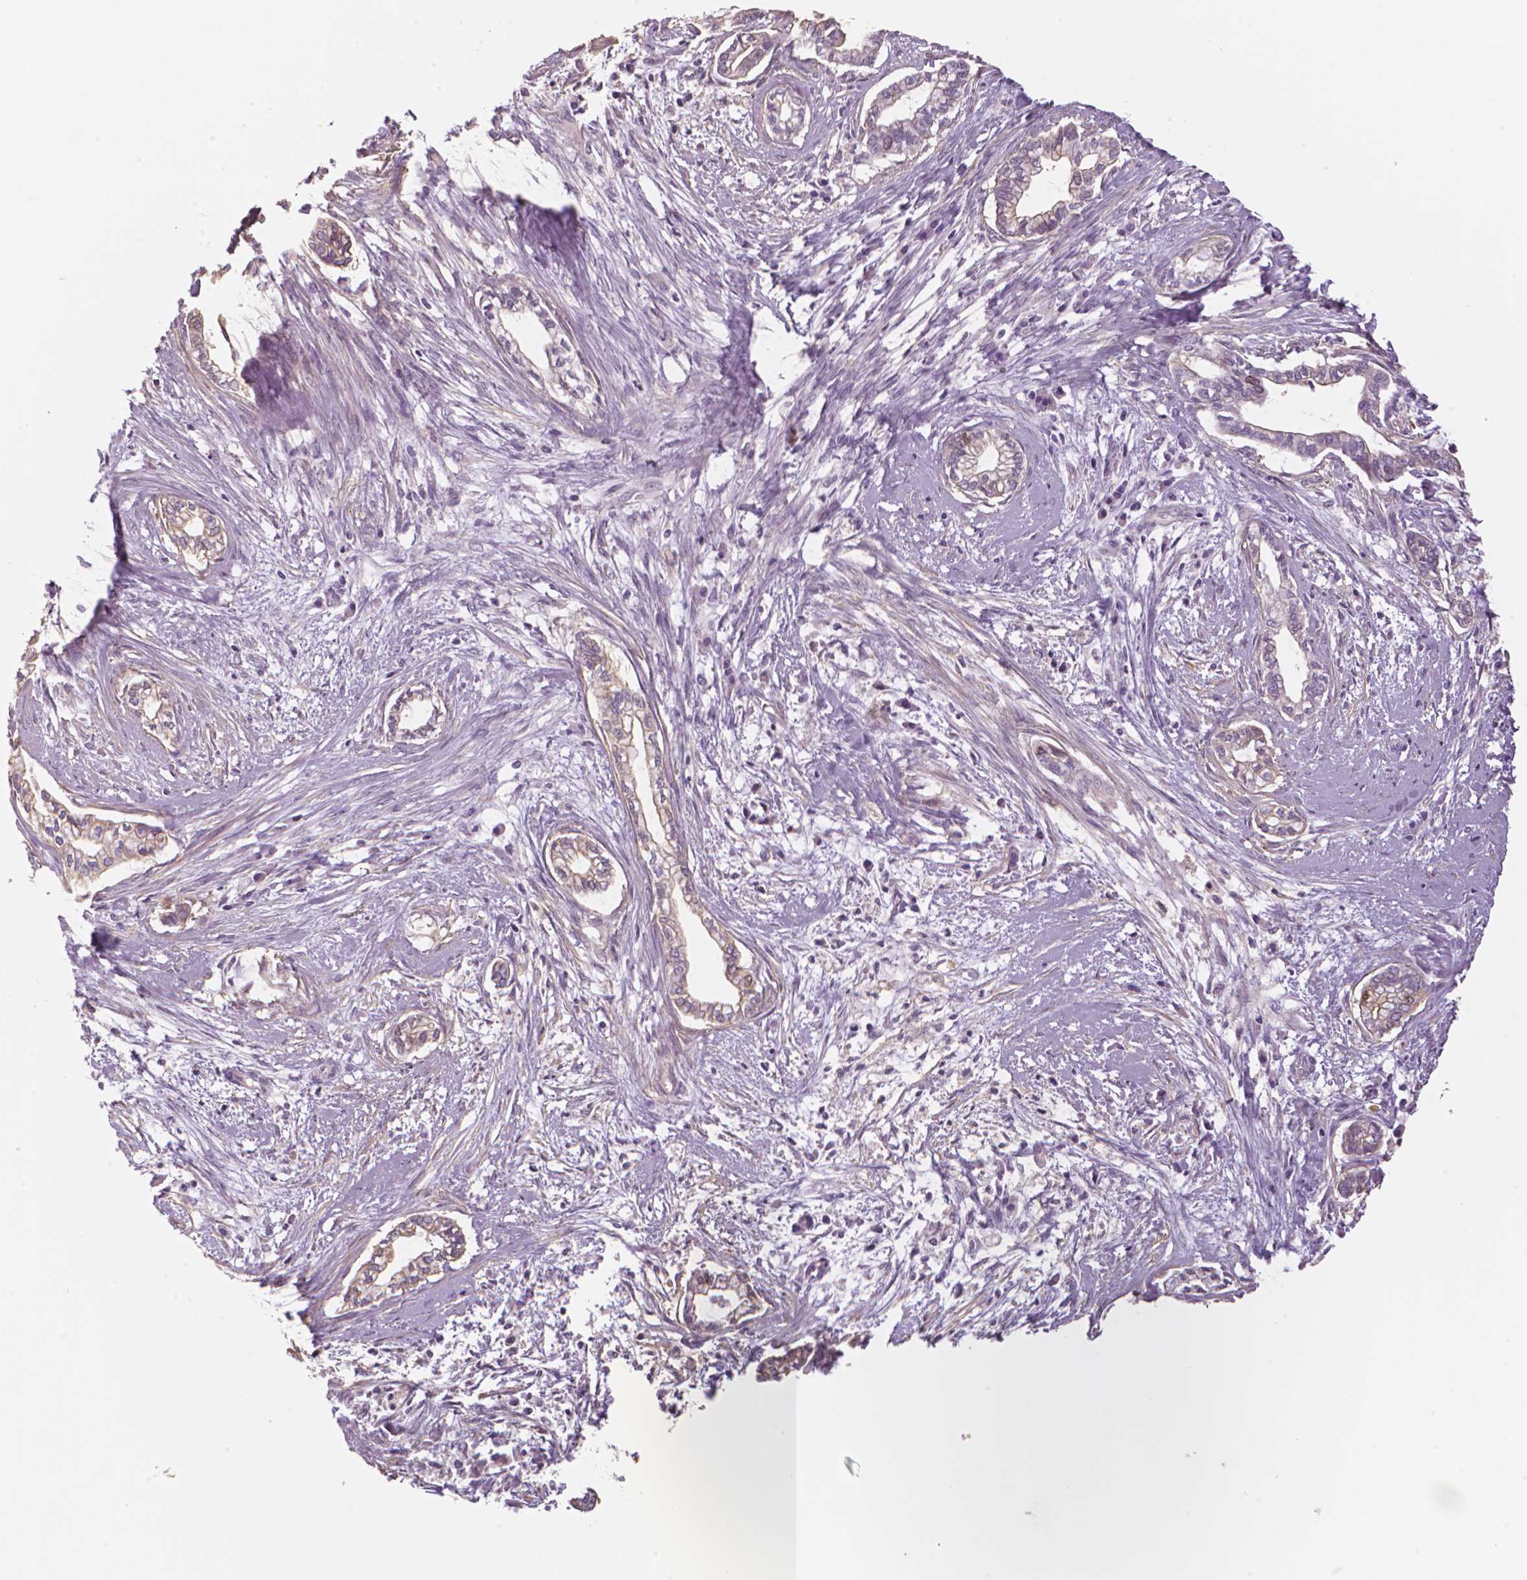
{"staining": {"intensity": "weak", "quantity": "<25%", "location": "cytoplasmic/membranous"}, "tissue": "cervical cancer", "cell_type": "Tumor cells", "image_type": "cancer", "snomed": [{"axis": "morphology", "description": "Adenocarcinoma, NOS"}, {"axis": "topography", "description": "Cervix"}], "caption": "High magnification brightfield microscopy of cervical adenocarcinoma stained with DAB (3,3'-diaminobenzidine) (brown) and counterstained with hematoxylin (blue): tumor cells show no significant expression.", "gene": "MKI67", "patient": {"sex": "female", "age": 62}}